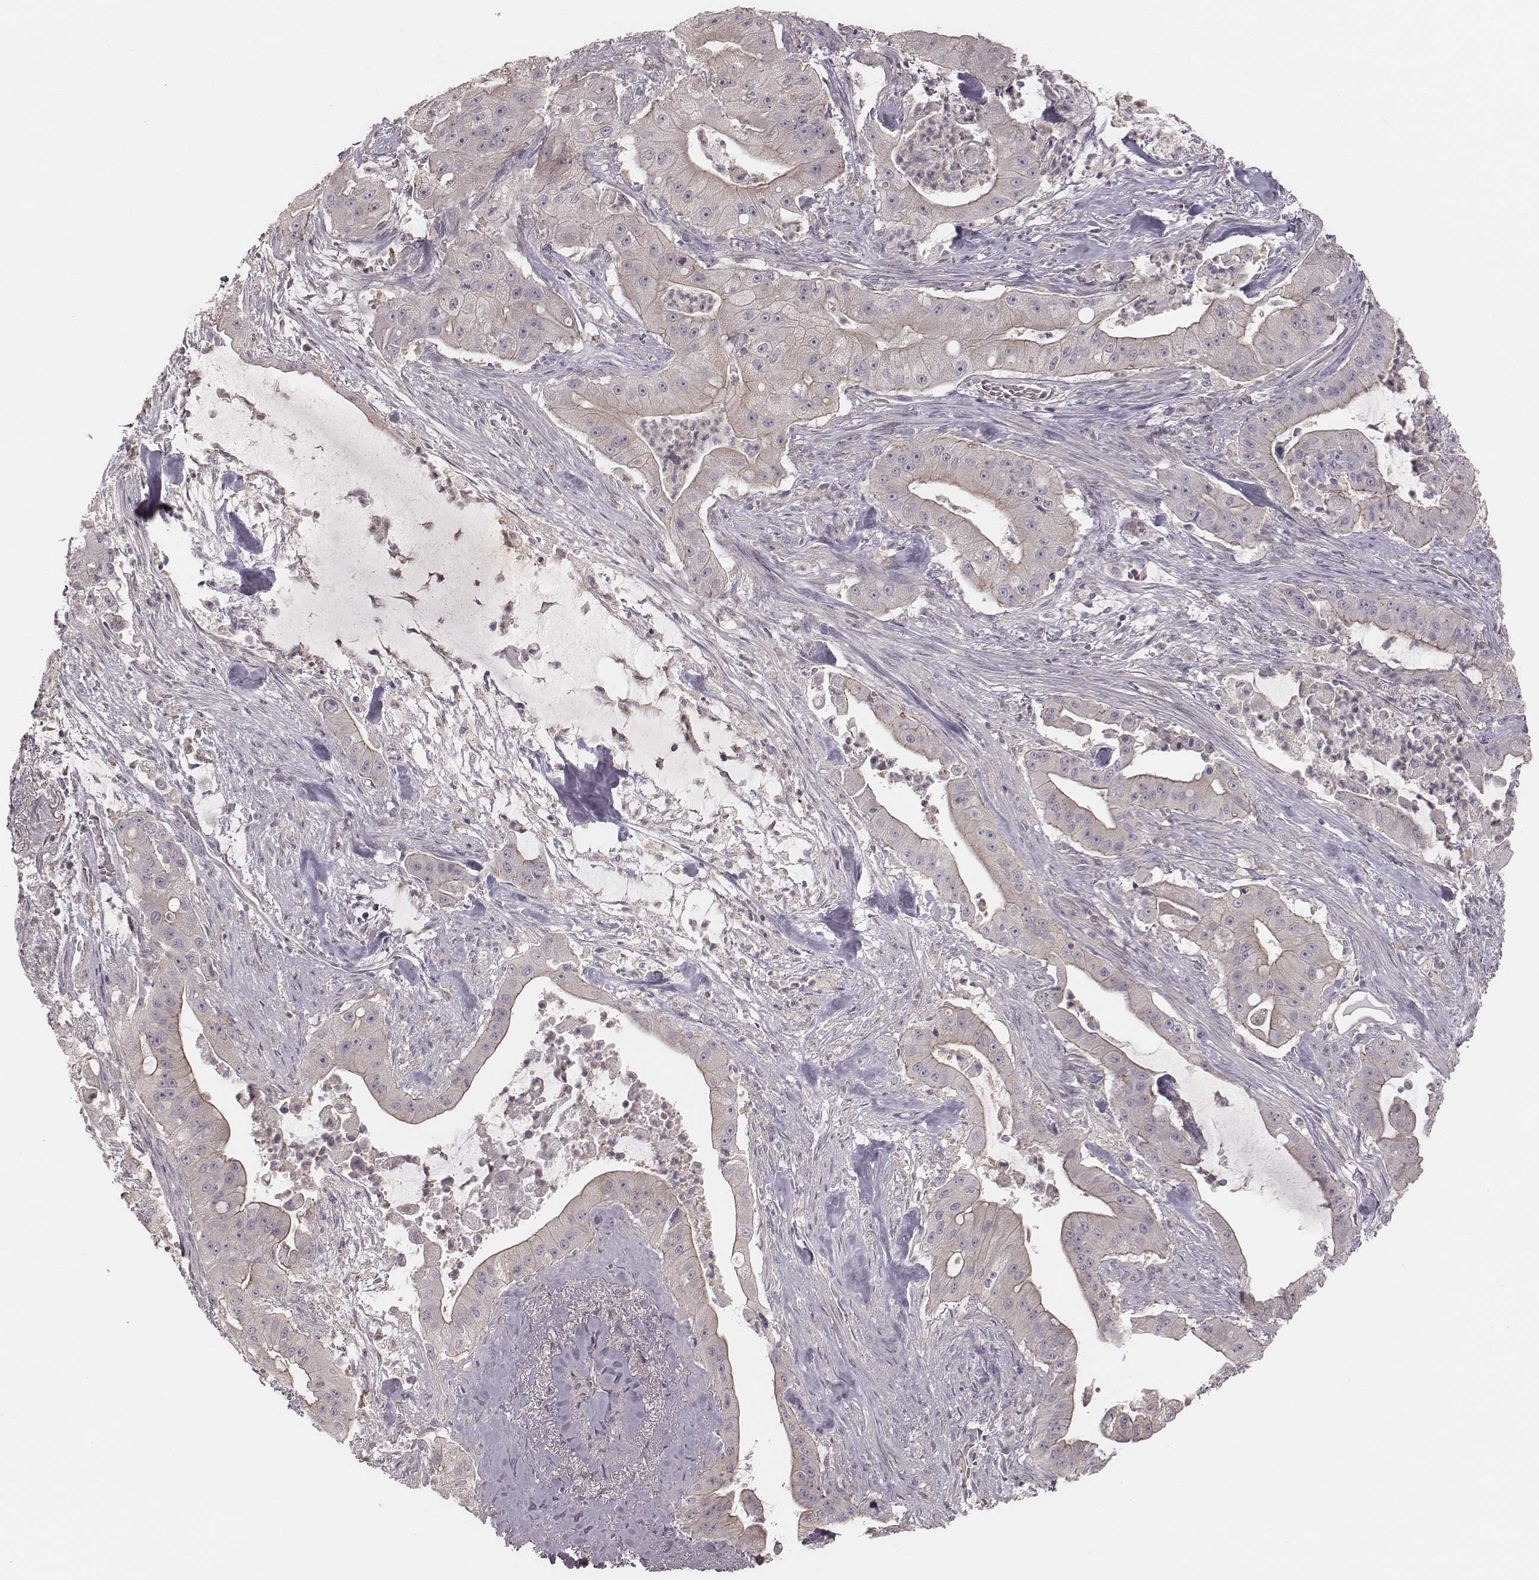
{"staining": {"intensity": "weak", "quantity": ">75%", "location": "cytoplasmic/membranous"}, "tissue": "pancreatic cancer", "cell_type": "Tumor cells", "image_type": "cancer", "snomed": [{"axis": "morphology", "description": "Normal tissue, NOS"}, {"axis": "morphology", "description": "Inflammation, NOS"}, {"axis": "morphology", "description": "Adenocarcinoma, NOS"}, {"axis": "topography", "description": "Pancreas"}], "caption": "Tumor cells show weak cytoplasmic/membranous positivity in about >75% of cells in pancreatic cancer (adenocarcinoma).", "gene": "TDRD5", "patient": {"sex": "male", "age": 57}}